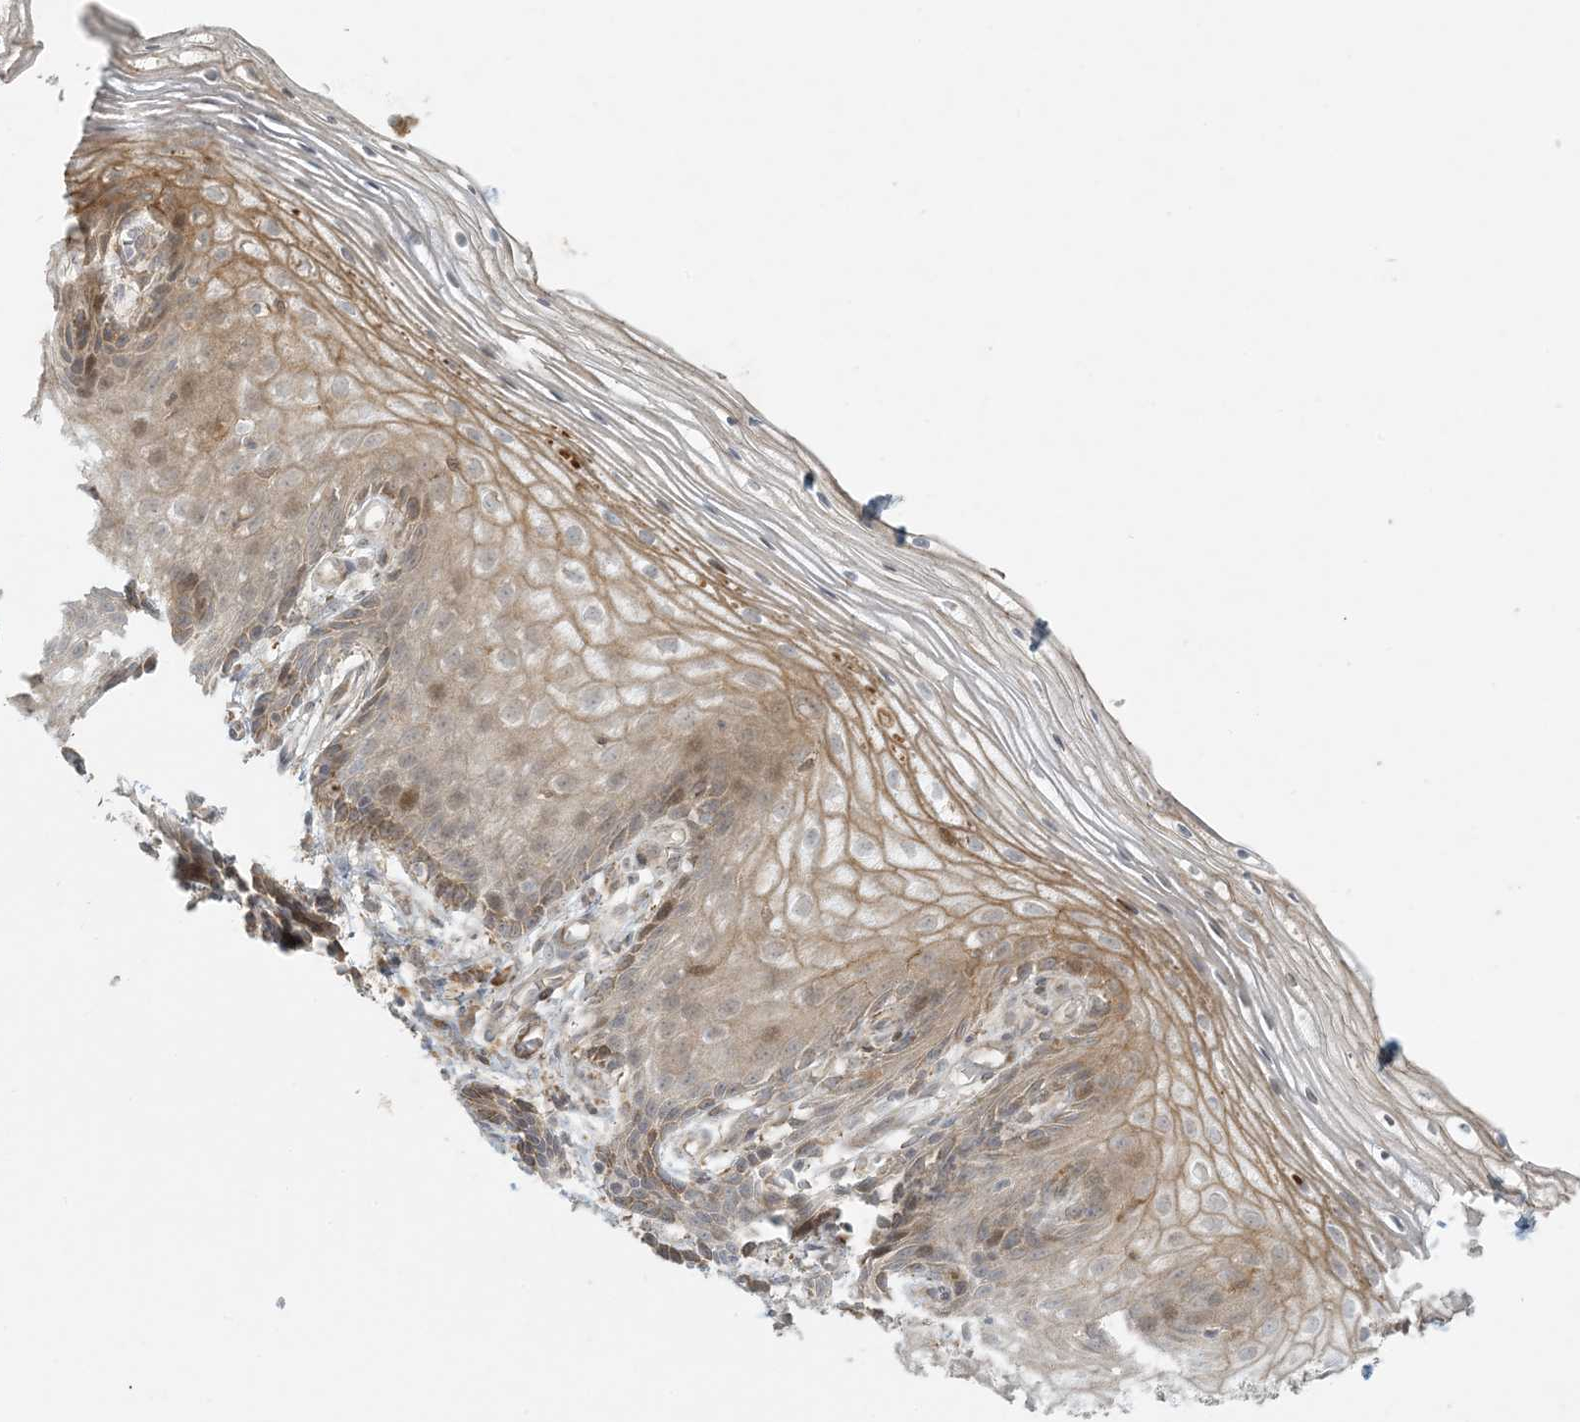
{"staining": {"intensity": "moderate", "quantity": "25%-75%", "location": "cytoplasmic/membranous,nuclear"}, "tissue": "vagina", "cell_type": "Squamous epithelial cells", "image_type": "normal", "snomed": [{"axis": "morphology", "description": "Normal tissue, NOS"}, {"axis": "topography", "description": "Vagina"}], "caption": "This image displays immunohistochemistry (IHC) staining of benign vagina, with medium moderate cytoplasmic/membranous,nuclear expression in approximately 25%-75% of squamous epithelial cells.", "gene": "HACL1", "patient": {"sex": "female", "age": 60}}